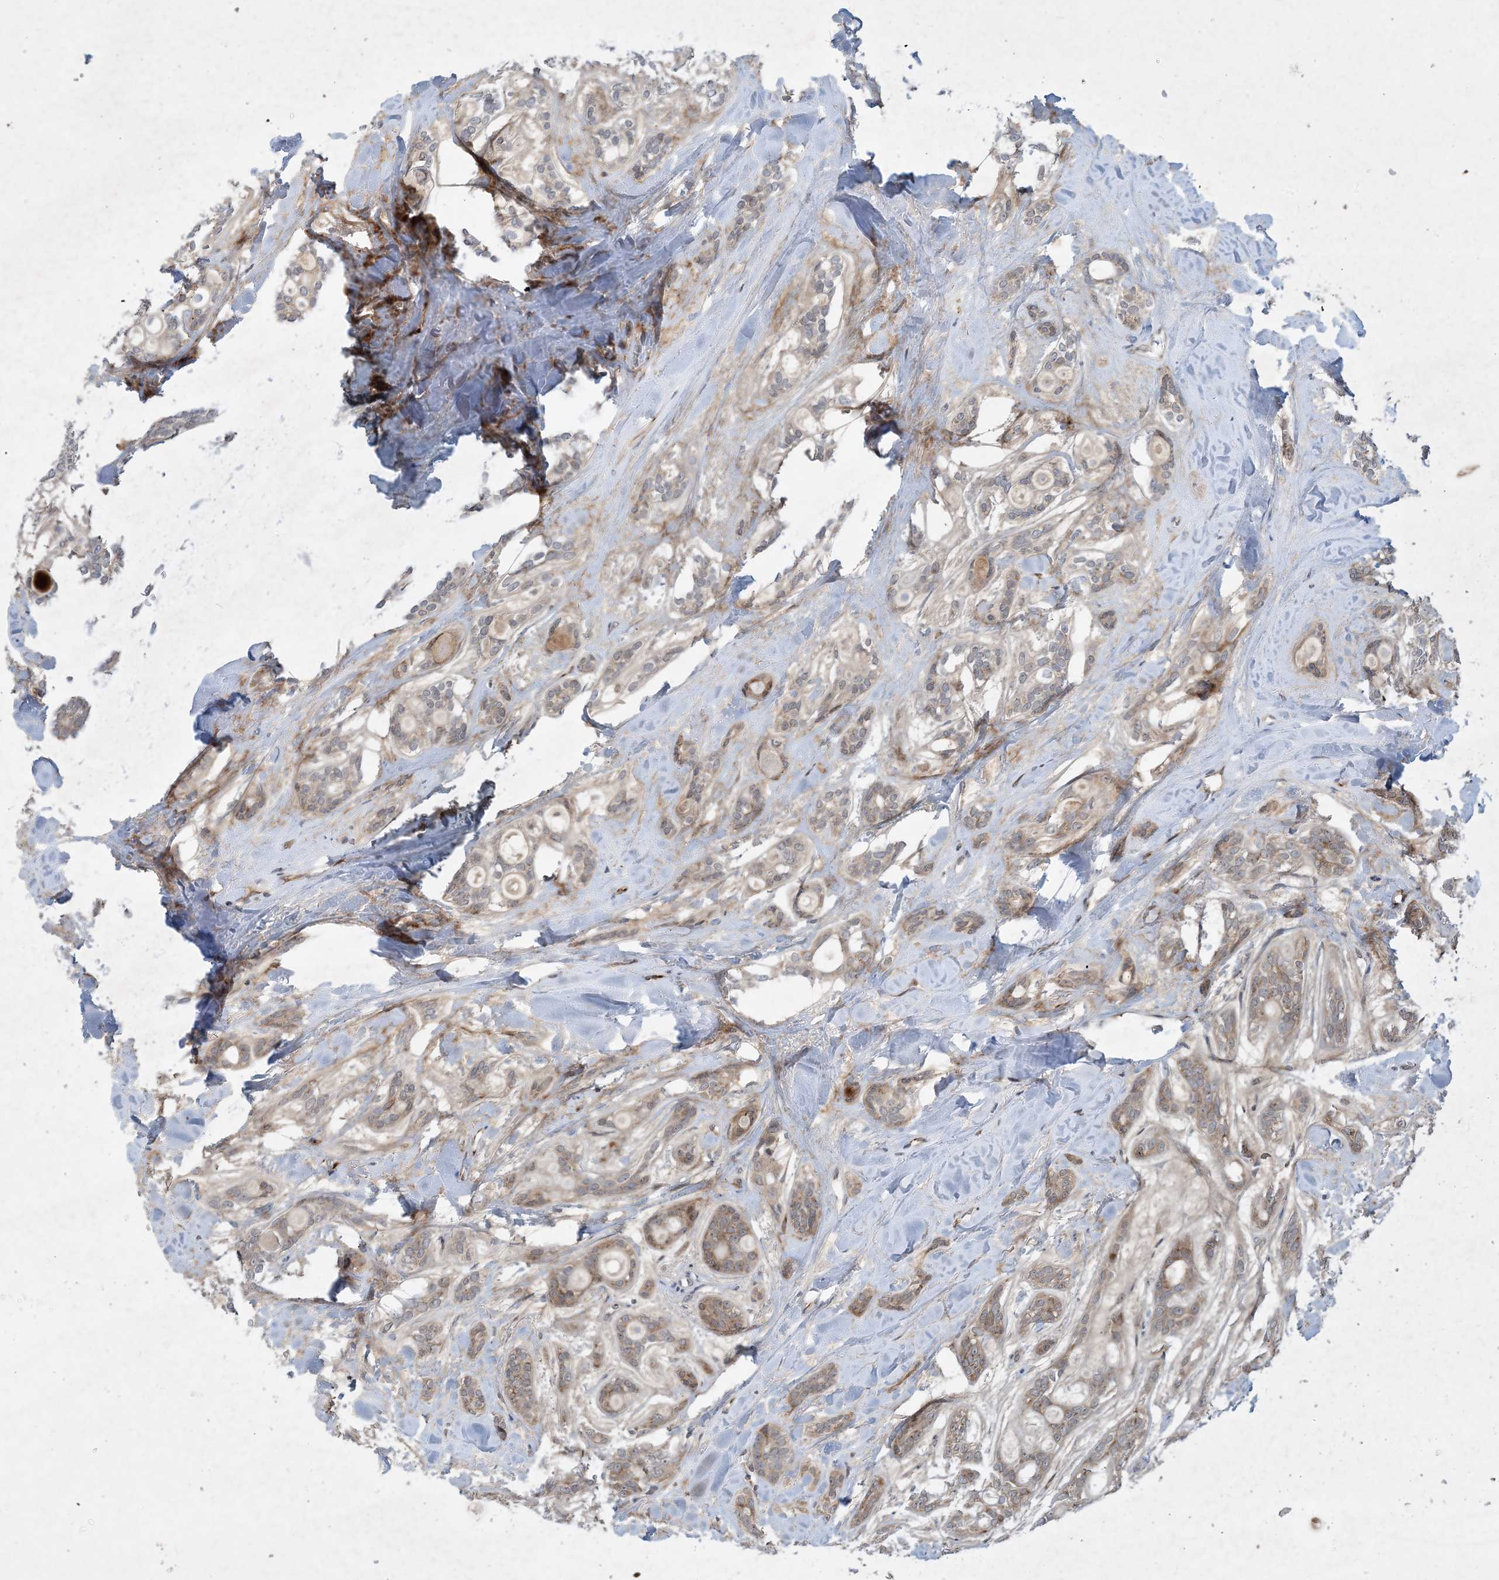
{"staining": {"intensity": "moderate", "quantity": "25%-75%", "location": "cytoplasmic/membranous"}, "tissue": "head and neck cancer", "cell_type": "Tumor cells", "image_type": "cancer", "snomed": [{"axis": "morphology", "description": "Adenocarcinoma, NOS"}, {"axis": "topography", "description": "Head-Neck"}], "caption": "Protein expression analysis of human head and neck cancer reveals moderate cytoplasmic/membranous expression in approximately 25%-75% of tumor cells.", "gene": "TINAG", "patient": {"sex": "male", "age": 66}}